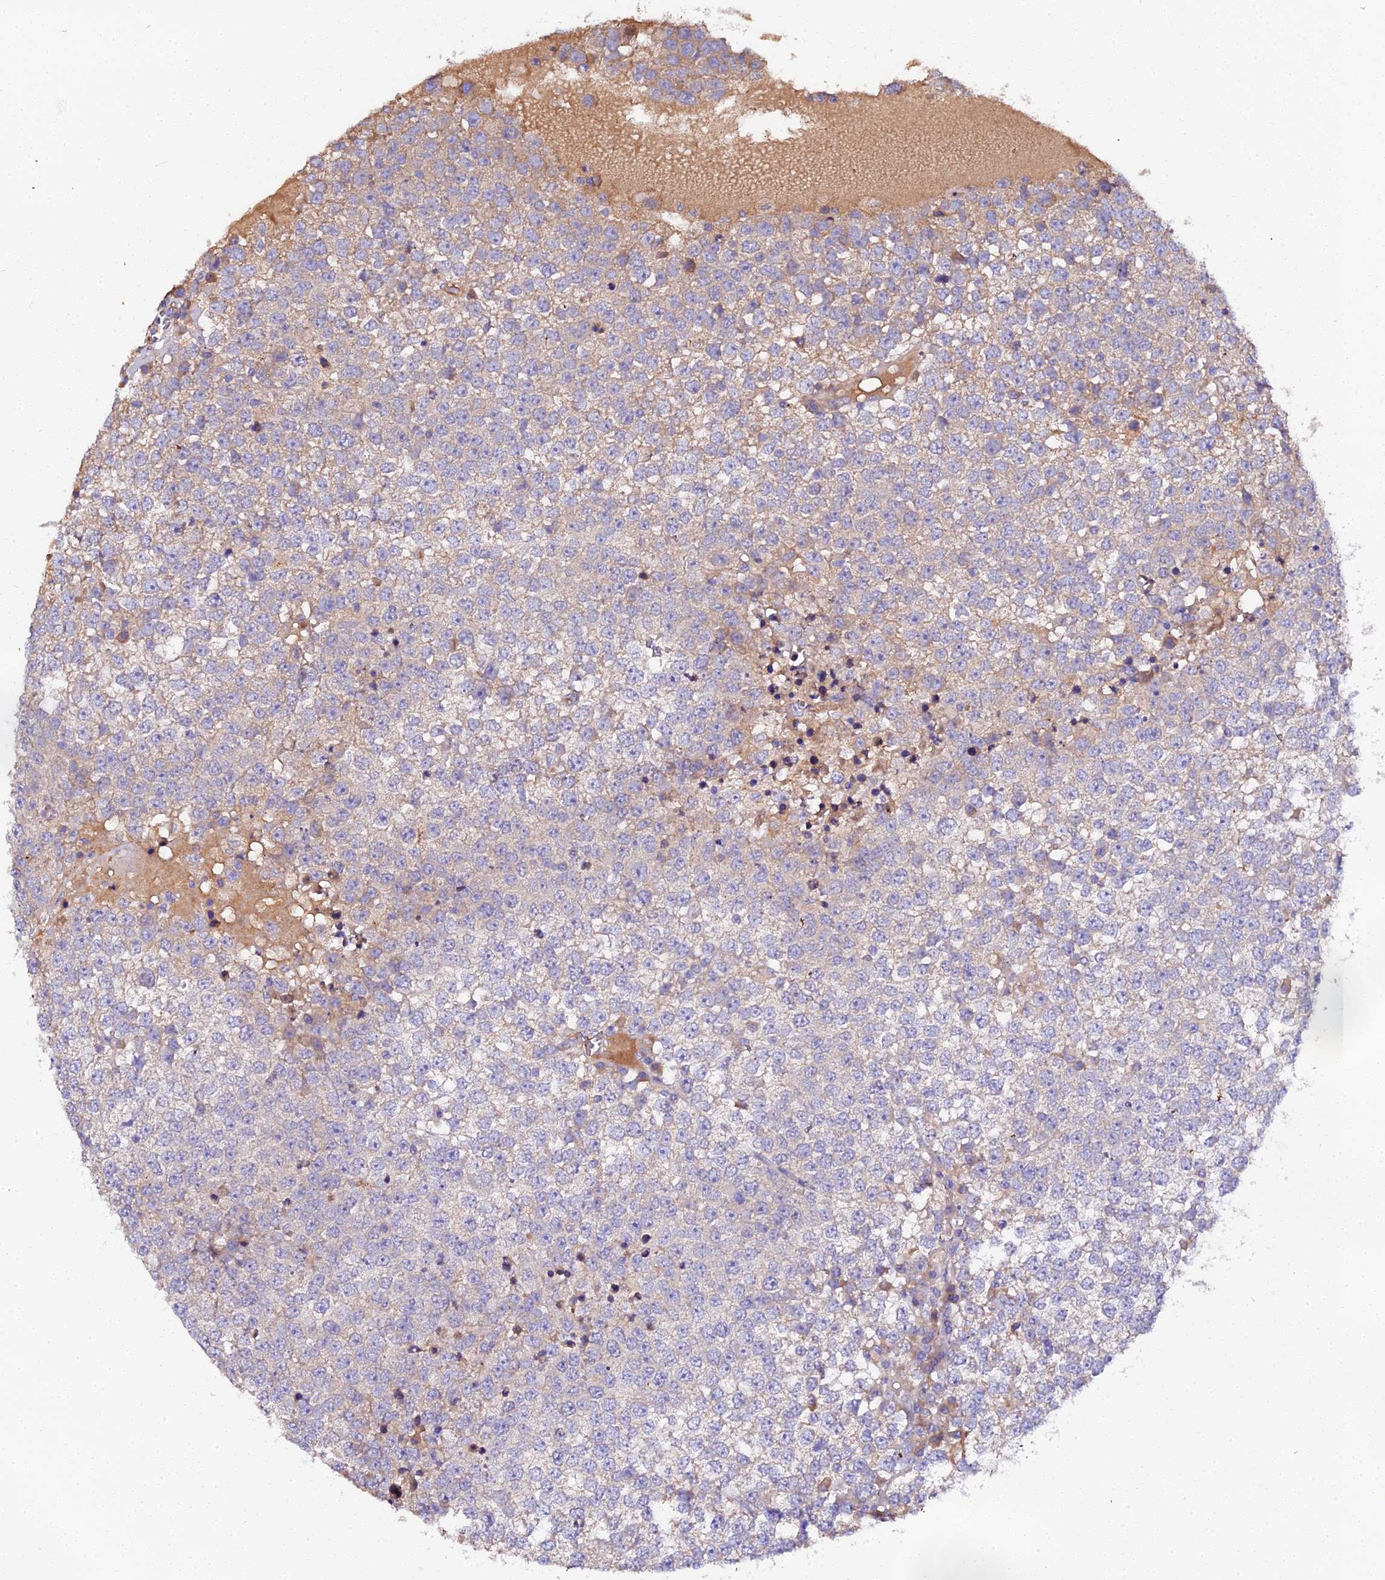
{"staining": {"intensity": "moderate", "quantity": "<25%", "location": "cytoplasmic/membranous"}, "tissue": "testis cancer", "cell_type": "Tumor cells", "image_type": "cancer", "snomed": [{"axis": "morphology", "description": "Seminoma, NOS"}, {"axis": "topography", "description": "Testis"}], "caption": "The photomicrograph demonstrates staining of testis cancer, revealing moderate cytoplasmic/membranous protein positivity (brown color) within tumor cells.", "gene": "SCX", "patient": {"sex": "male", "age": 65}}